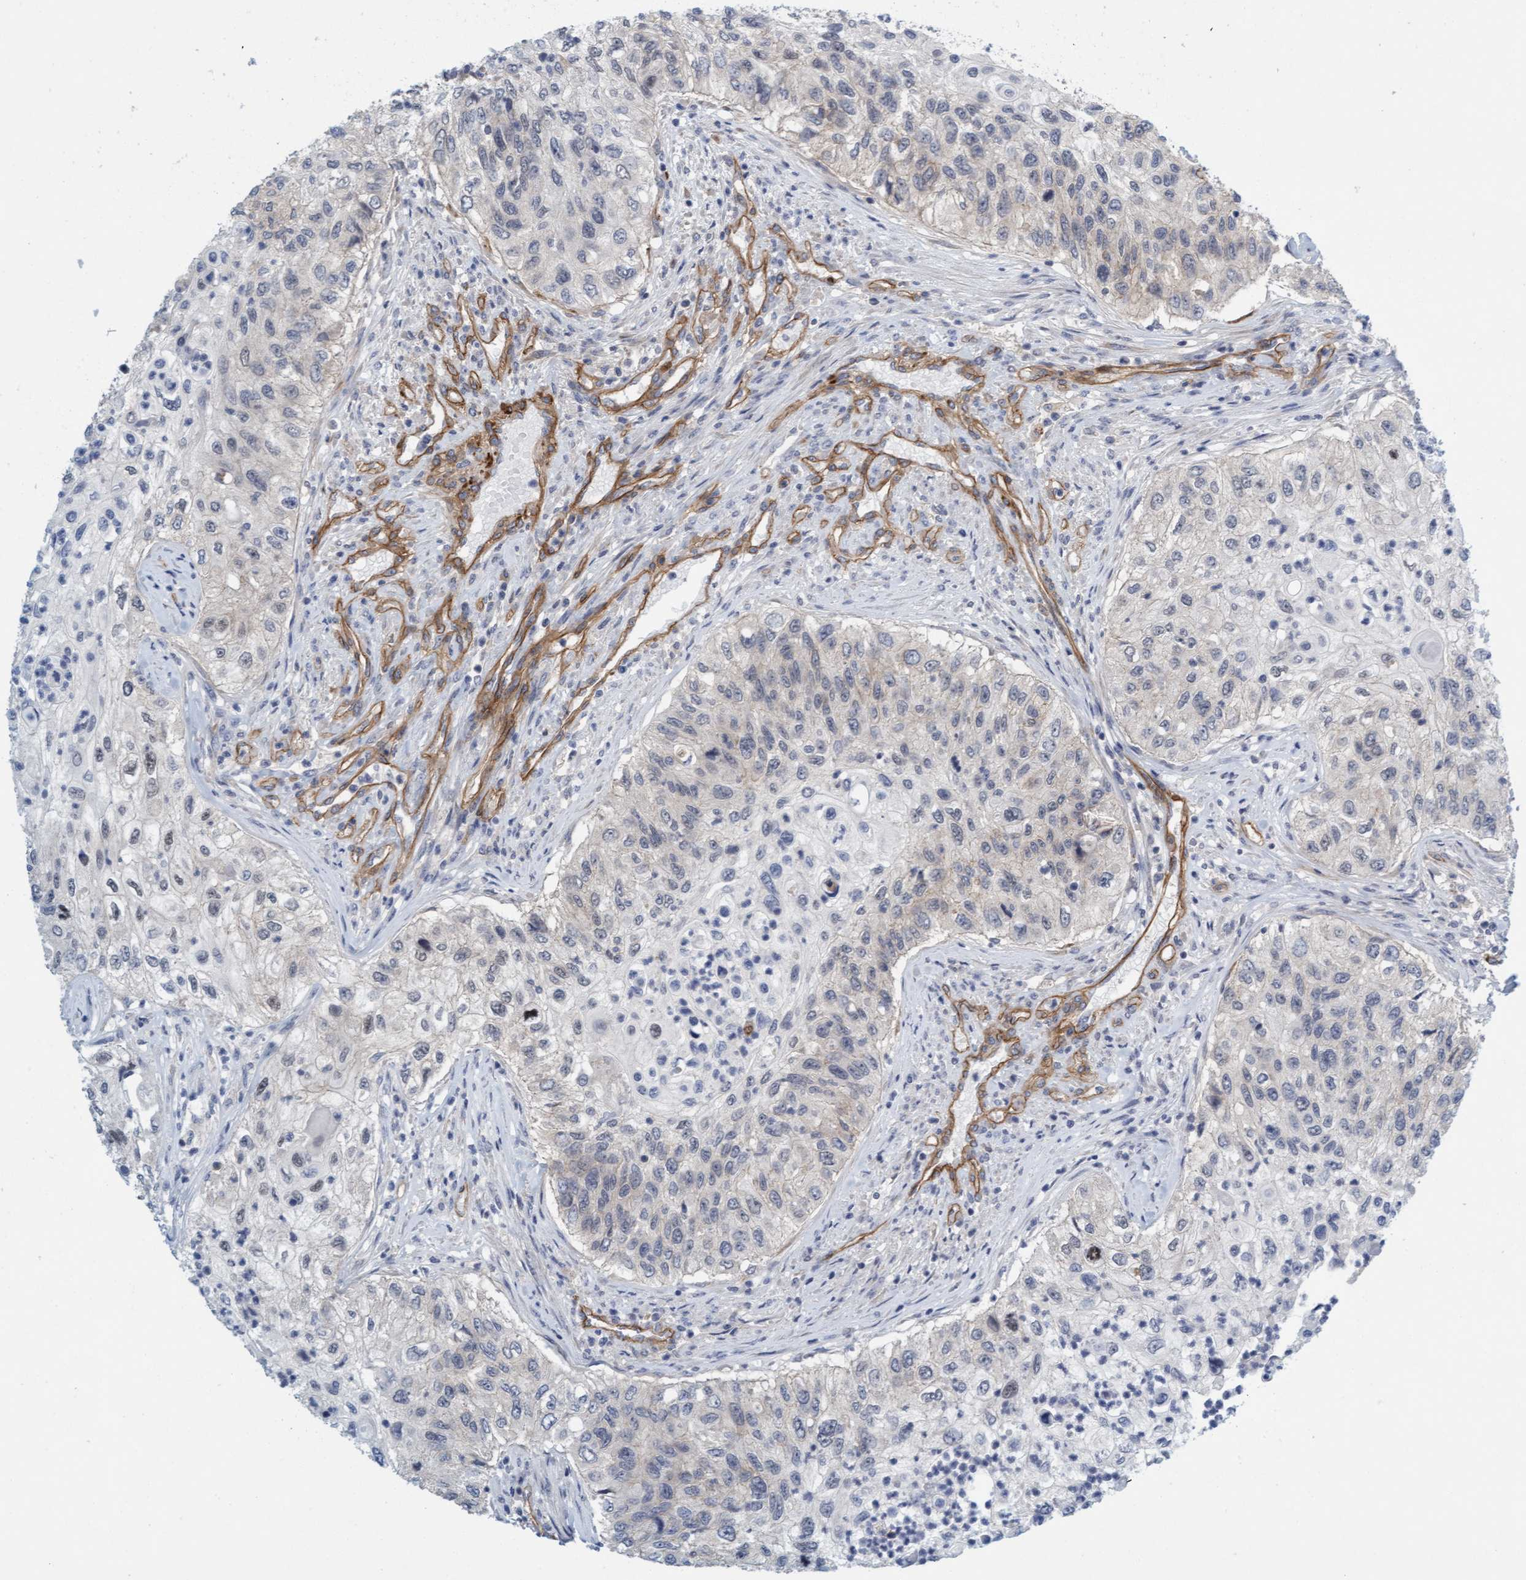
{"staining": {"intensity": "negative", "quantity": "none", "location": "none"}, "tissue": "urothelial cancer", "cell_type": "Tumor cells", "image_type": "cancer", "snomed": [{"axis": "morphology", "description": "Urothelial carcinoma, High grade"}, {"axis": "topography", "description": "Urinary bladder"}], "caption": "This histopathology image is of urothelial cancer stained with immunohistochemistry to label a protein in brown with the nuclei are counter-stained blue. There is no staining in tumor cells.", "gene": "TSTD2", "patient": {"sex": "female", "age": 60}}